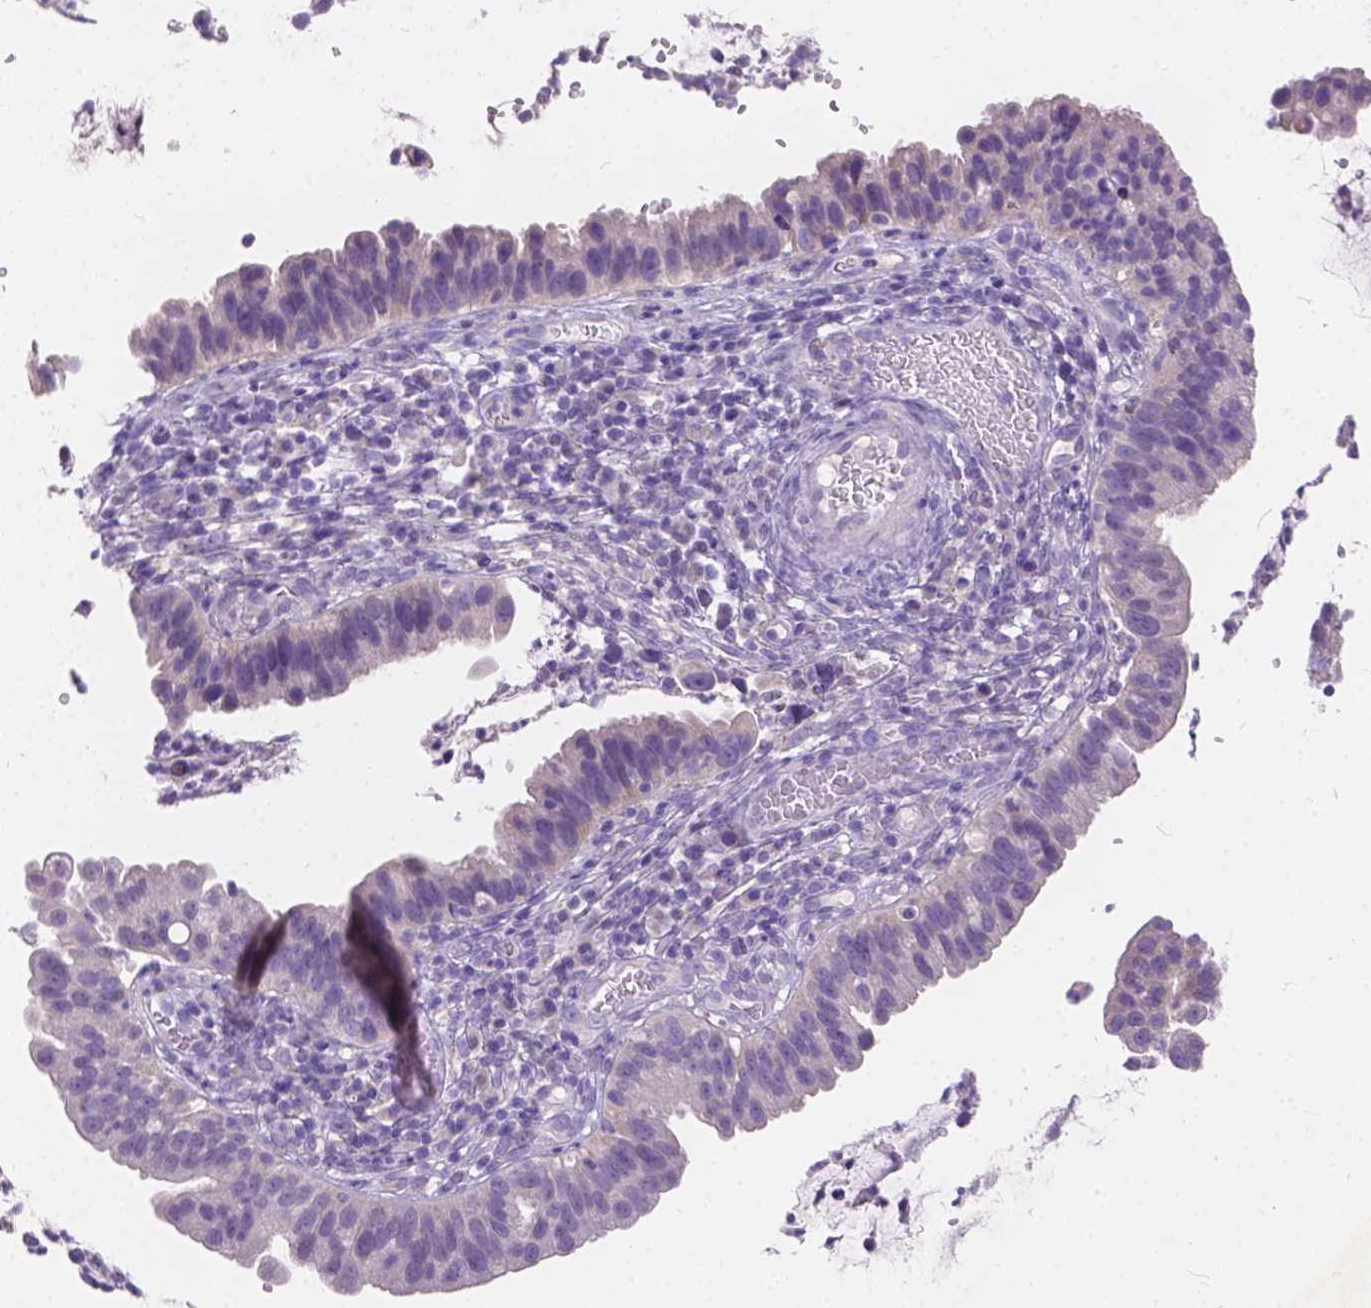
{"staining": {"intensity": "negative", "quantity": "none", "location": "none"}, "tissue": "cervical cancer", "cell_type": "Tumor cells", "image_type": "cancer", "snomed": [{"axis": "morphology", "description": "Adenocarcinoma, NOS"}, {"axis": "topography", "description": "Cervix"}], "caption": "Immunohistochemistry (IHC) histopathology image of cervical cancer stained for a protein (brown), which exhibits no staining in tumor cells.", "gene": "PEX11G", "patient": {"sex": "female", "age": 34}}